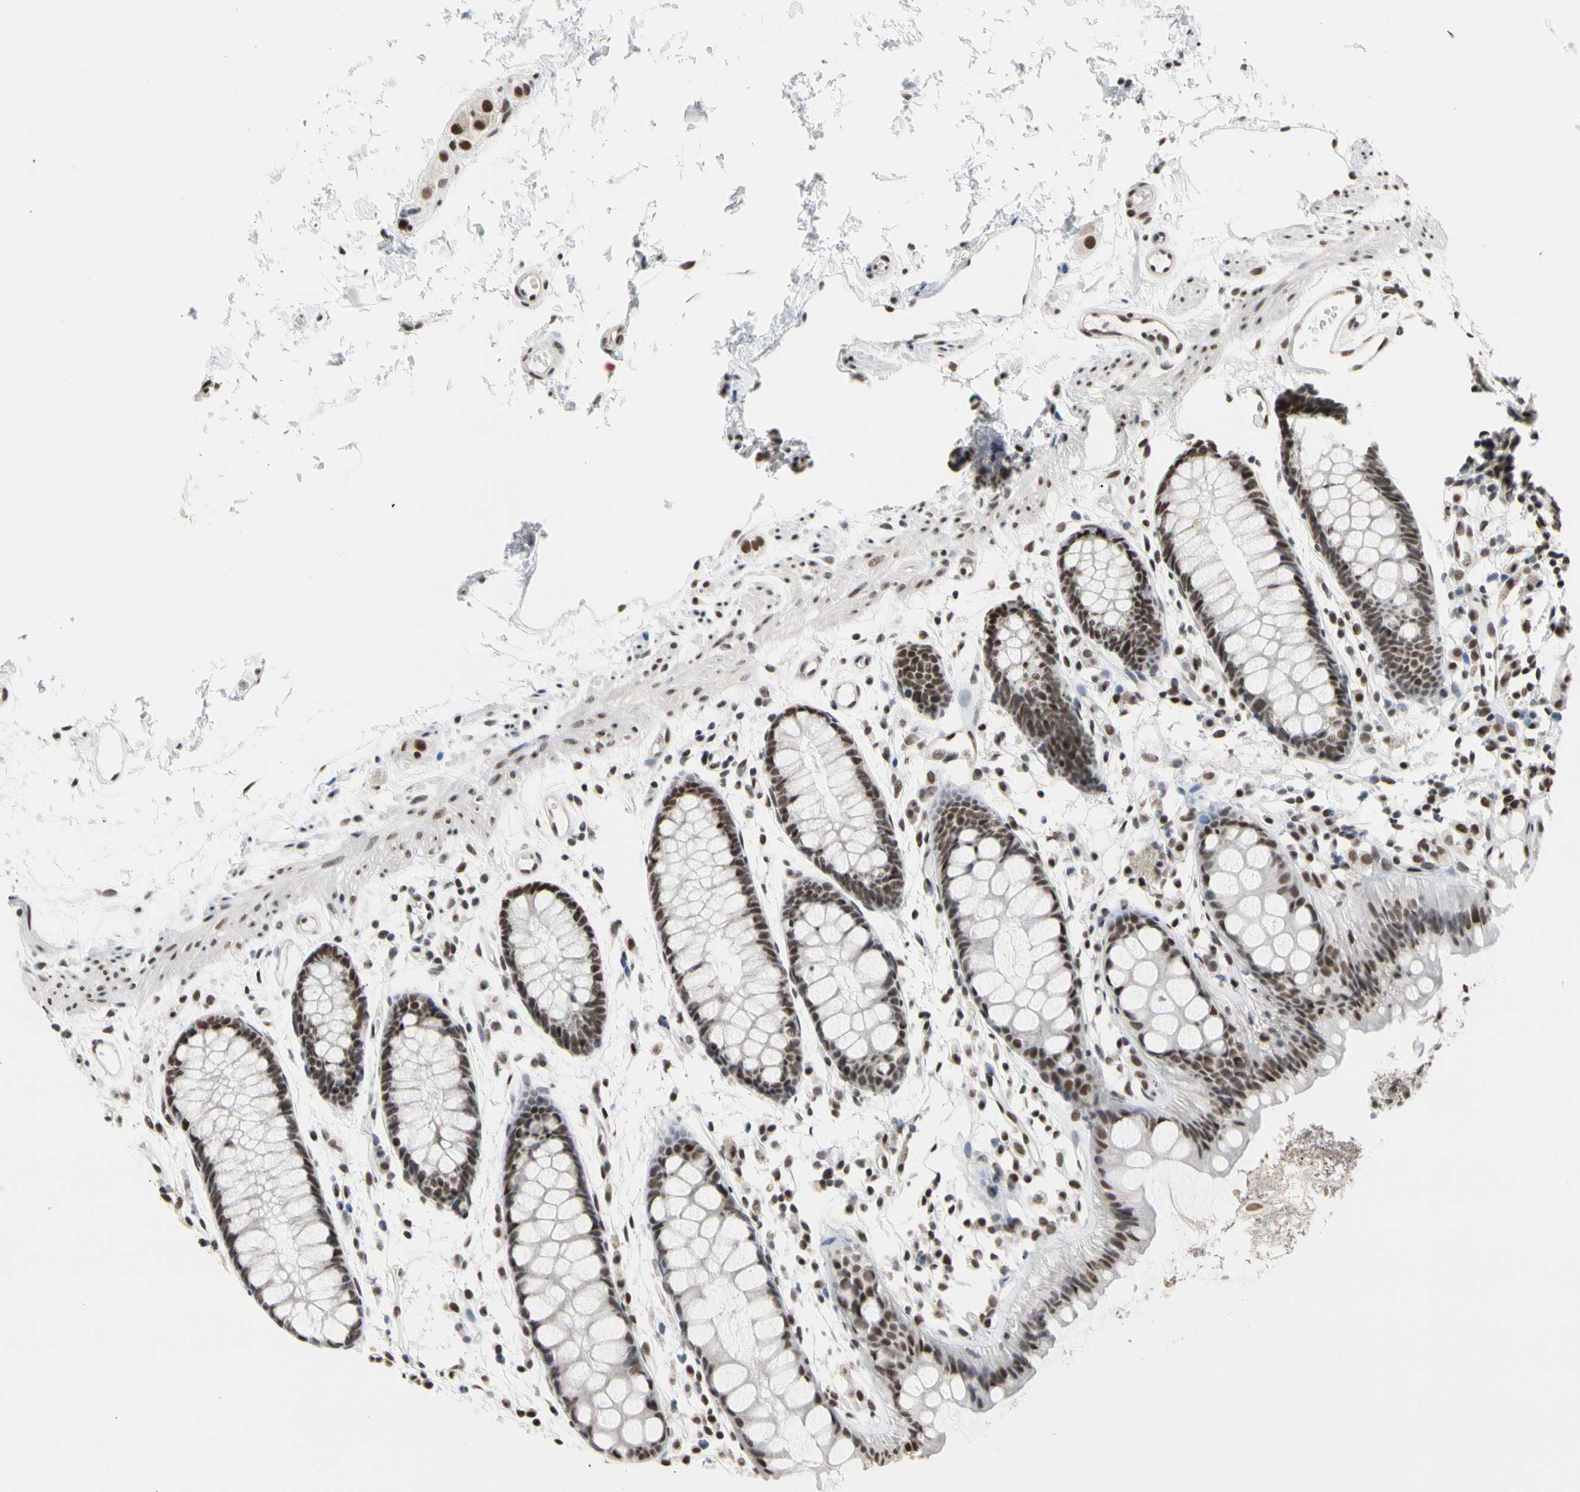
{"staining": {"intensity": "moderate", "quantity": ">75%", "location": "nuclear"}, "tissue": "rectum", "cell_type": "Glandular cells", "image_type": "normal", "snomed": [{"axis": "morphology", "description": "Normal tissue, NOS"}, {"axis": "topography", "description": "Rectum"}], "caption": "Immunohistochemical staining of unremarkable rectum reveals moderate nuclear protein staining in about >75% of glandular cells. Using DAB (3,3'-diaminobenzidine) (brown) and hematoxylin (blue) stains, captured at high magnification using brightfield microscopy.", "gene": "FAM98B", "patient": {"sex": "female", "age": 66}}